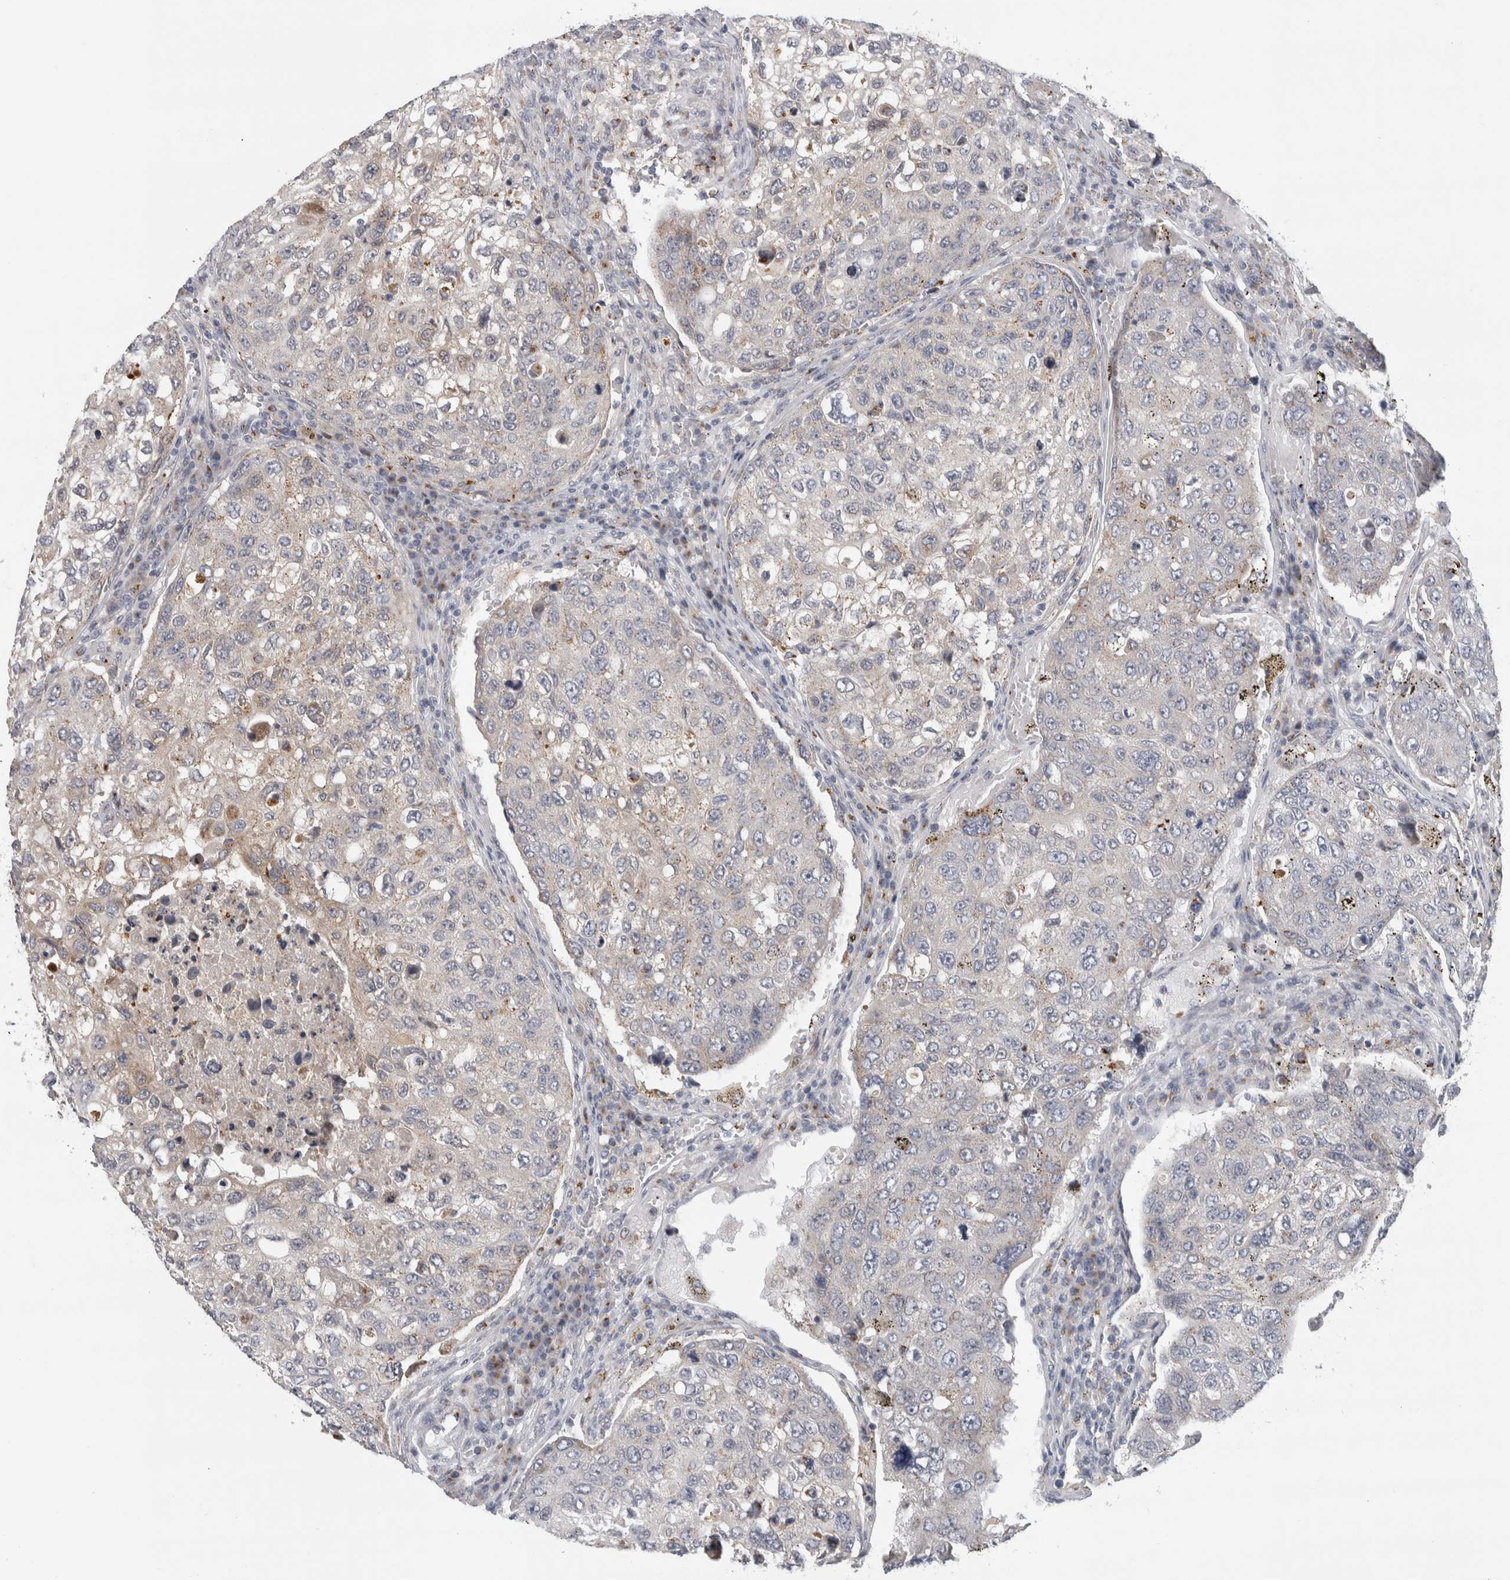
{"staining": {"intensity": "negative", "quantity": "none", "location": "none"}, "tissue": "urothelial cancer", "cell_type": "Tumor cells", "image_type": "cancer", "snomed": [{"axis": "morphology", "description": "Urothelial carcinoma, High grade"}, {"axis": "topography", "description": "Lymph node"}, {"axis": "topography", "description": "Urinary bladder"}], "caption": "The image exhibits no significant expression in tumor cells of urothelial cancer.", "gene": "MGAT1", "patient": {"sex": "male", "age": 51}}